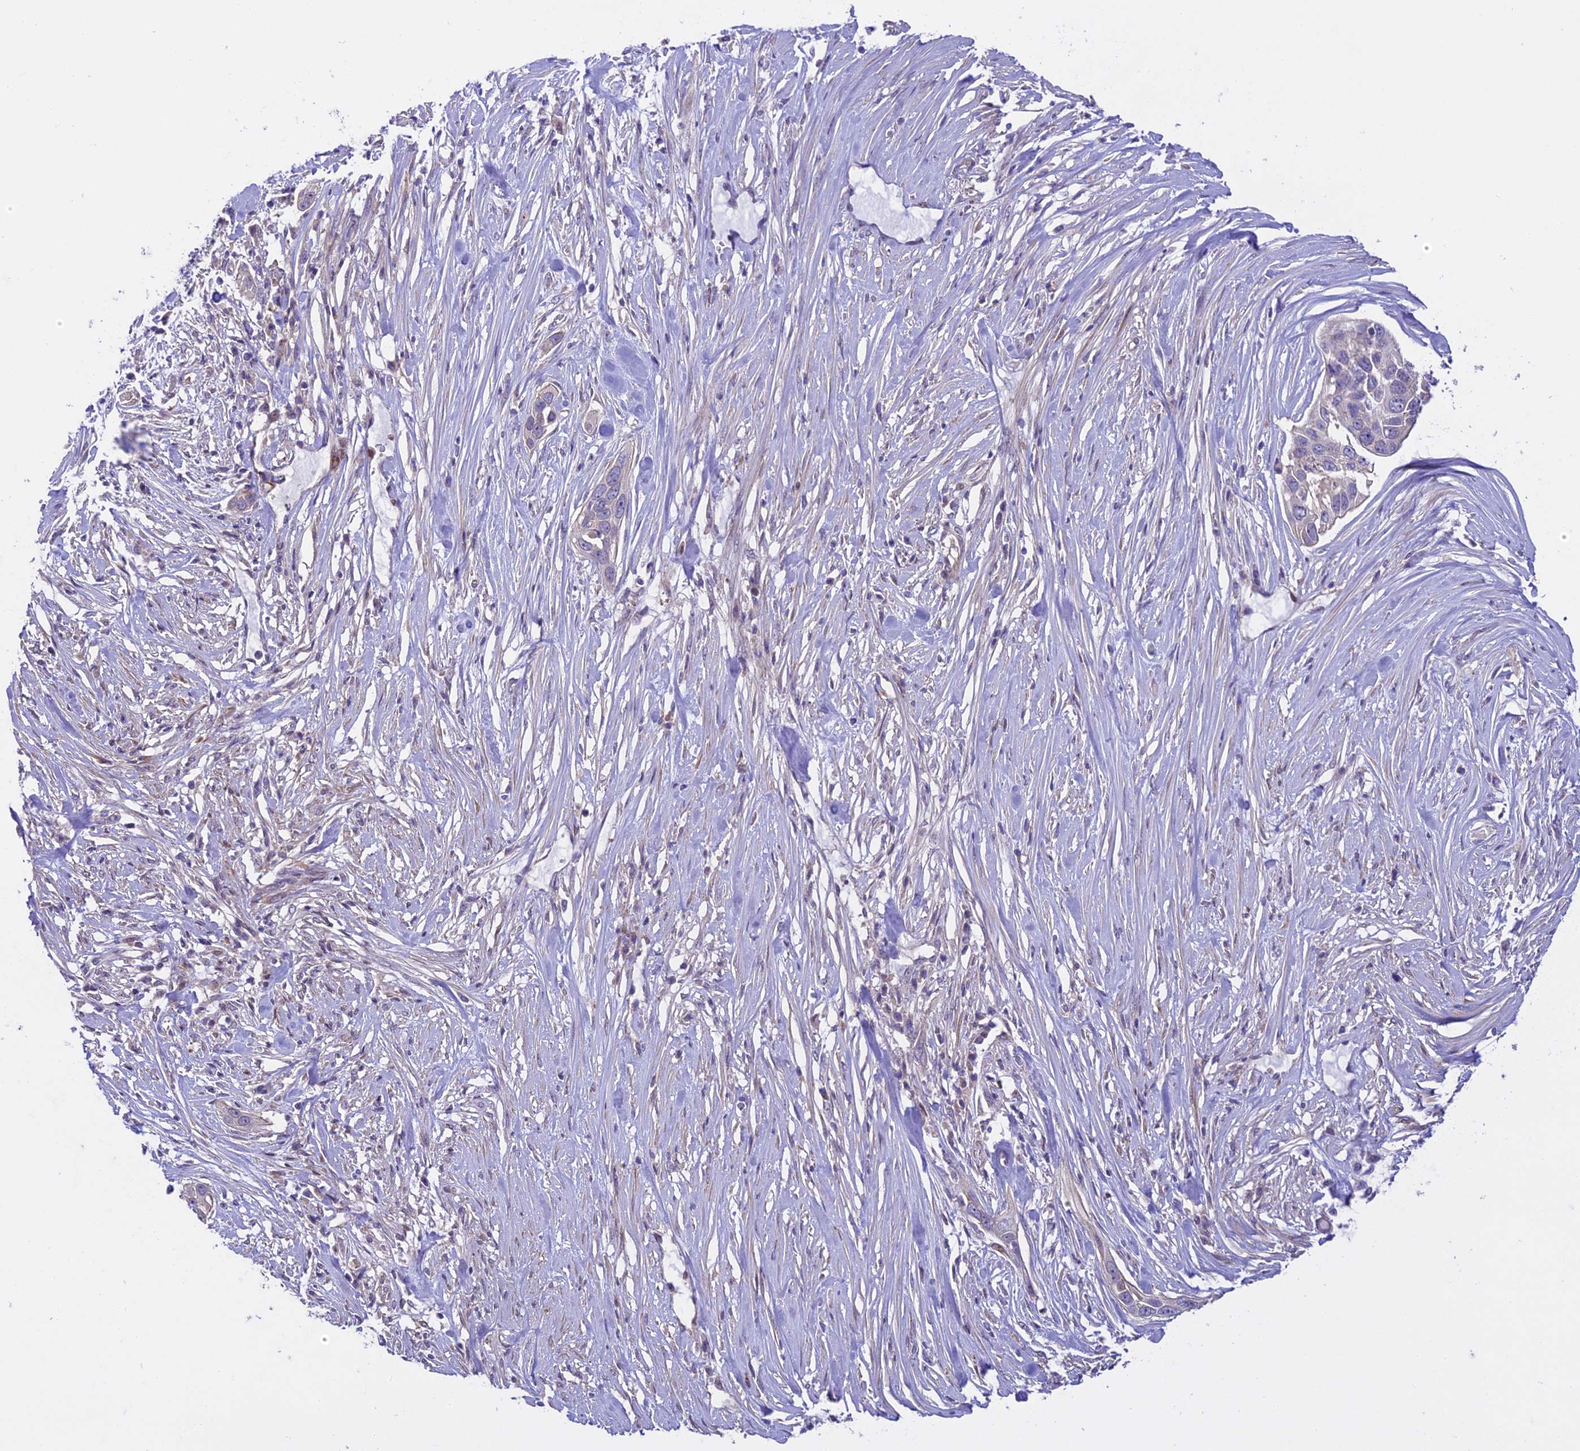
{"staining": {"intensity": "negative", "quantity": "none", "location": "none"}, "tissue": "pancreatic cancer", "cell_type": "Tumor cells", "image_type": "cancer", "snomed": [{"axis": "morphology", "description": "Adenocarcinoma, NOS"}, {"axis": "topography", "description": "Pancreas"}], "caption": "This is an immunohistochemistry (IHC) histopathology image of human pancreatic cancer. There is no positivity in tumor cells.", "gene": "SPIRE1", "patient": {"sex": "female", "age": 60}}